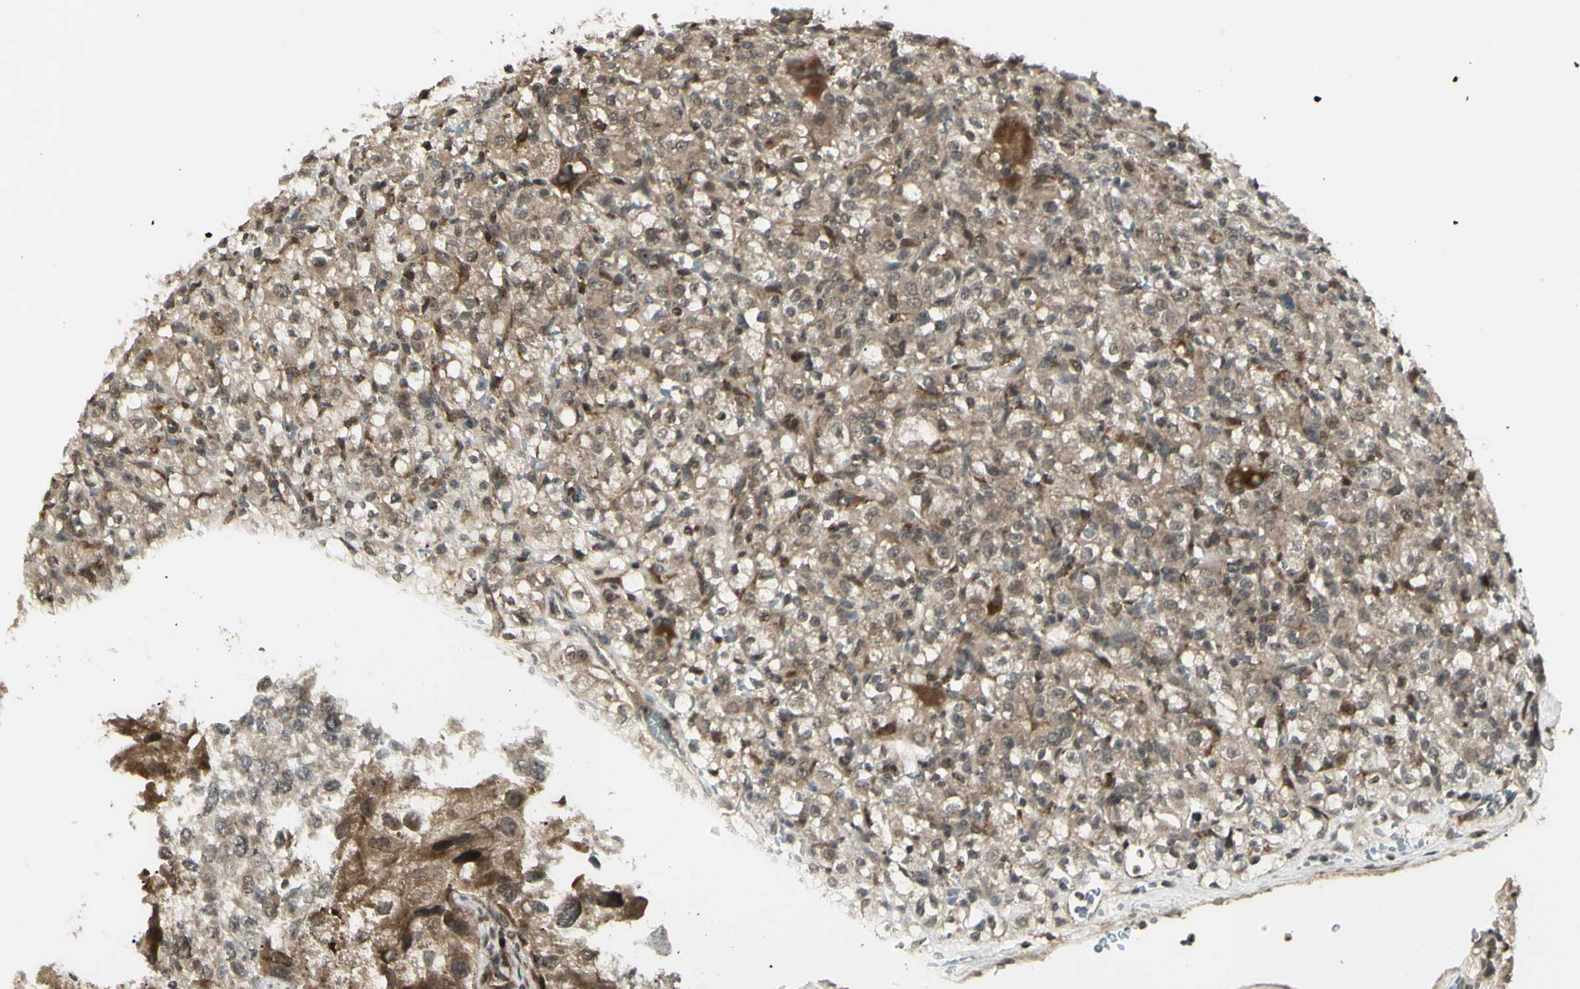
{"staining": {"intensity": "weak", "quantity": ">75%", "location": "cytoplasmic/membranous"}, "tissue": "renal cancer", "cell_type": "Tumor cells", "image_type": "cancer", "snomed": [{"axis": "morphology", "description": "Normal tissue, NOS"}, {"axis": "morphology", "description": "Adenocarcinoma, NOS"}, {"axis": "topography", "description": "Kidney"}], "caption": "Weak cytoplasmic/membranous positivity for a protein is seen in about >75% of tumor cells of renal adenocarcinoma using immunohistochemistry (IHC).", "gene": "BLNK", "patient": {"sex": "female", "age": 72}}